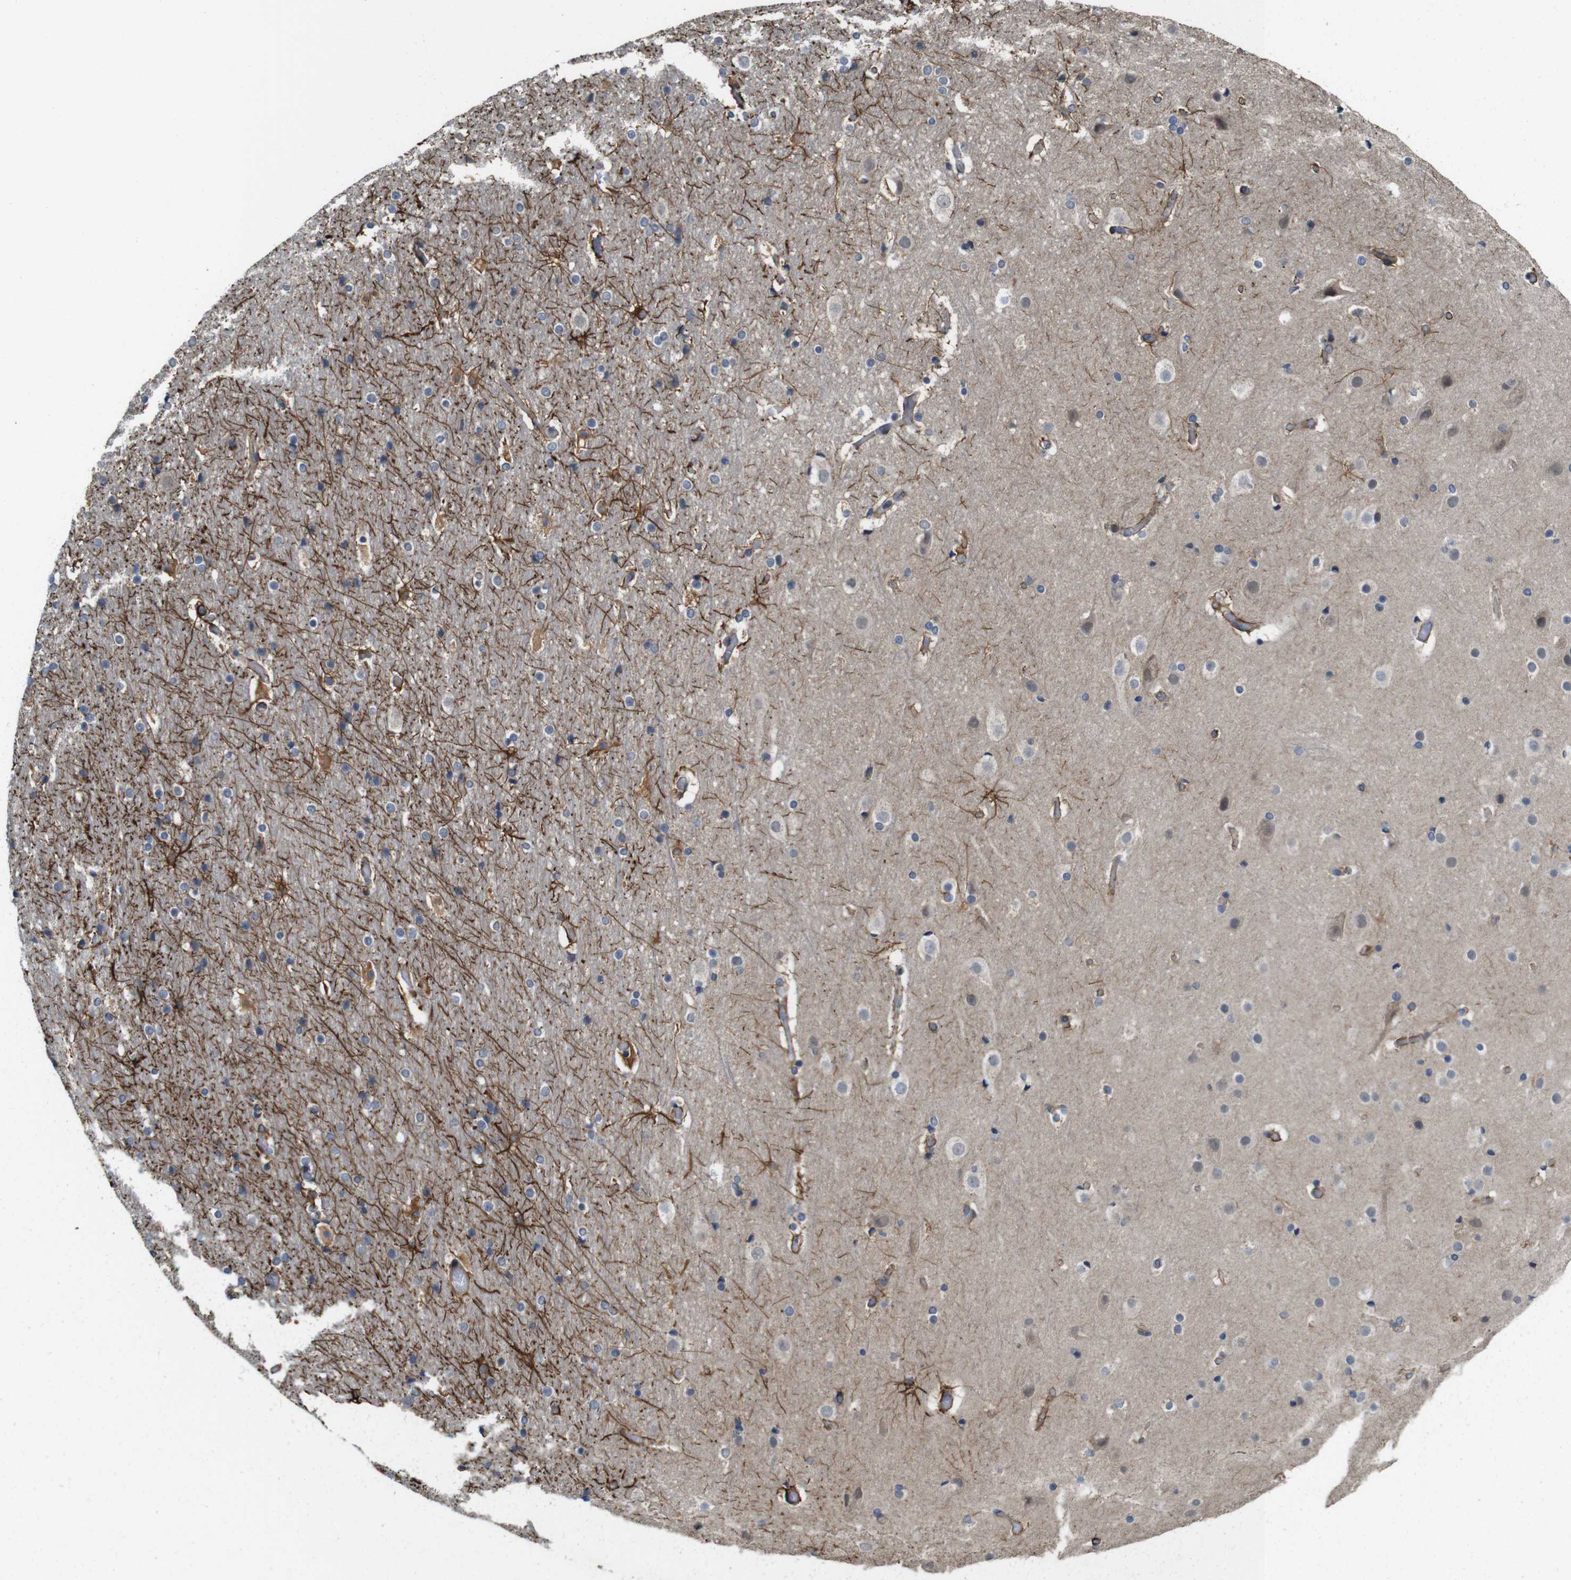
{"staining": {"intensity": "negative", "quantity": "none", "location": "none"}, "tissue": "cerebral cortex", "cell_type": "Endothelial cells", "image_type": "normal", "snomed": [{"axis": "morphology", "description": "Normal tissue, NOS"}, {"axis": "topography", "description": "Cerebral cortex"}], "caption": "Endothelial cells show no significant staining in unremarkable cerebral cortex. (DAB (3,3'-diaminobenzidine) IHC visualized using brightfield microscopy, high magnification).", "gene": "CDC34", "patient": {"sex": "male", "age": 57}}